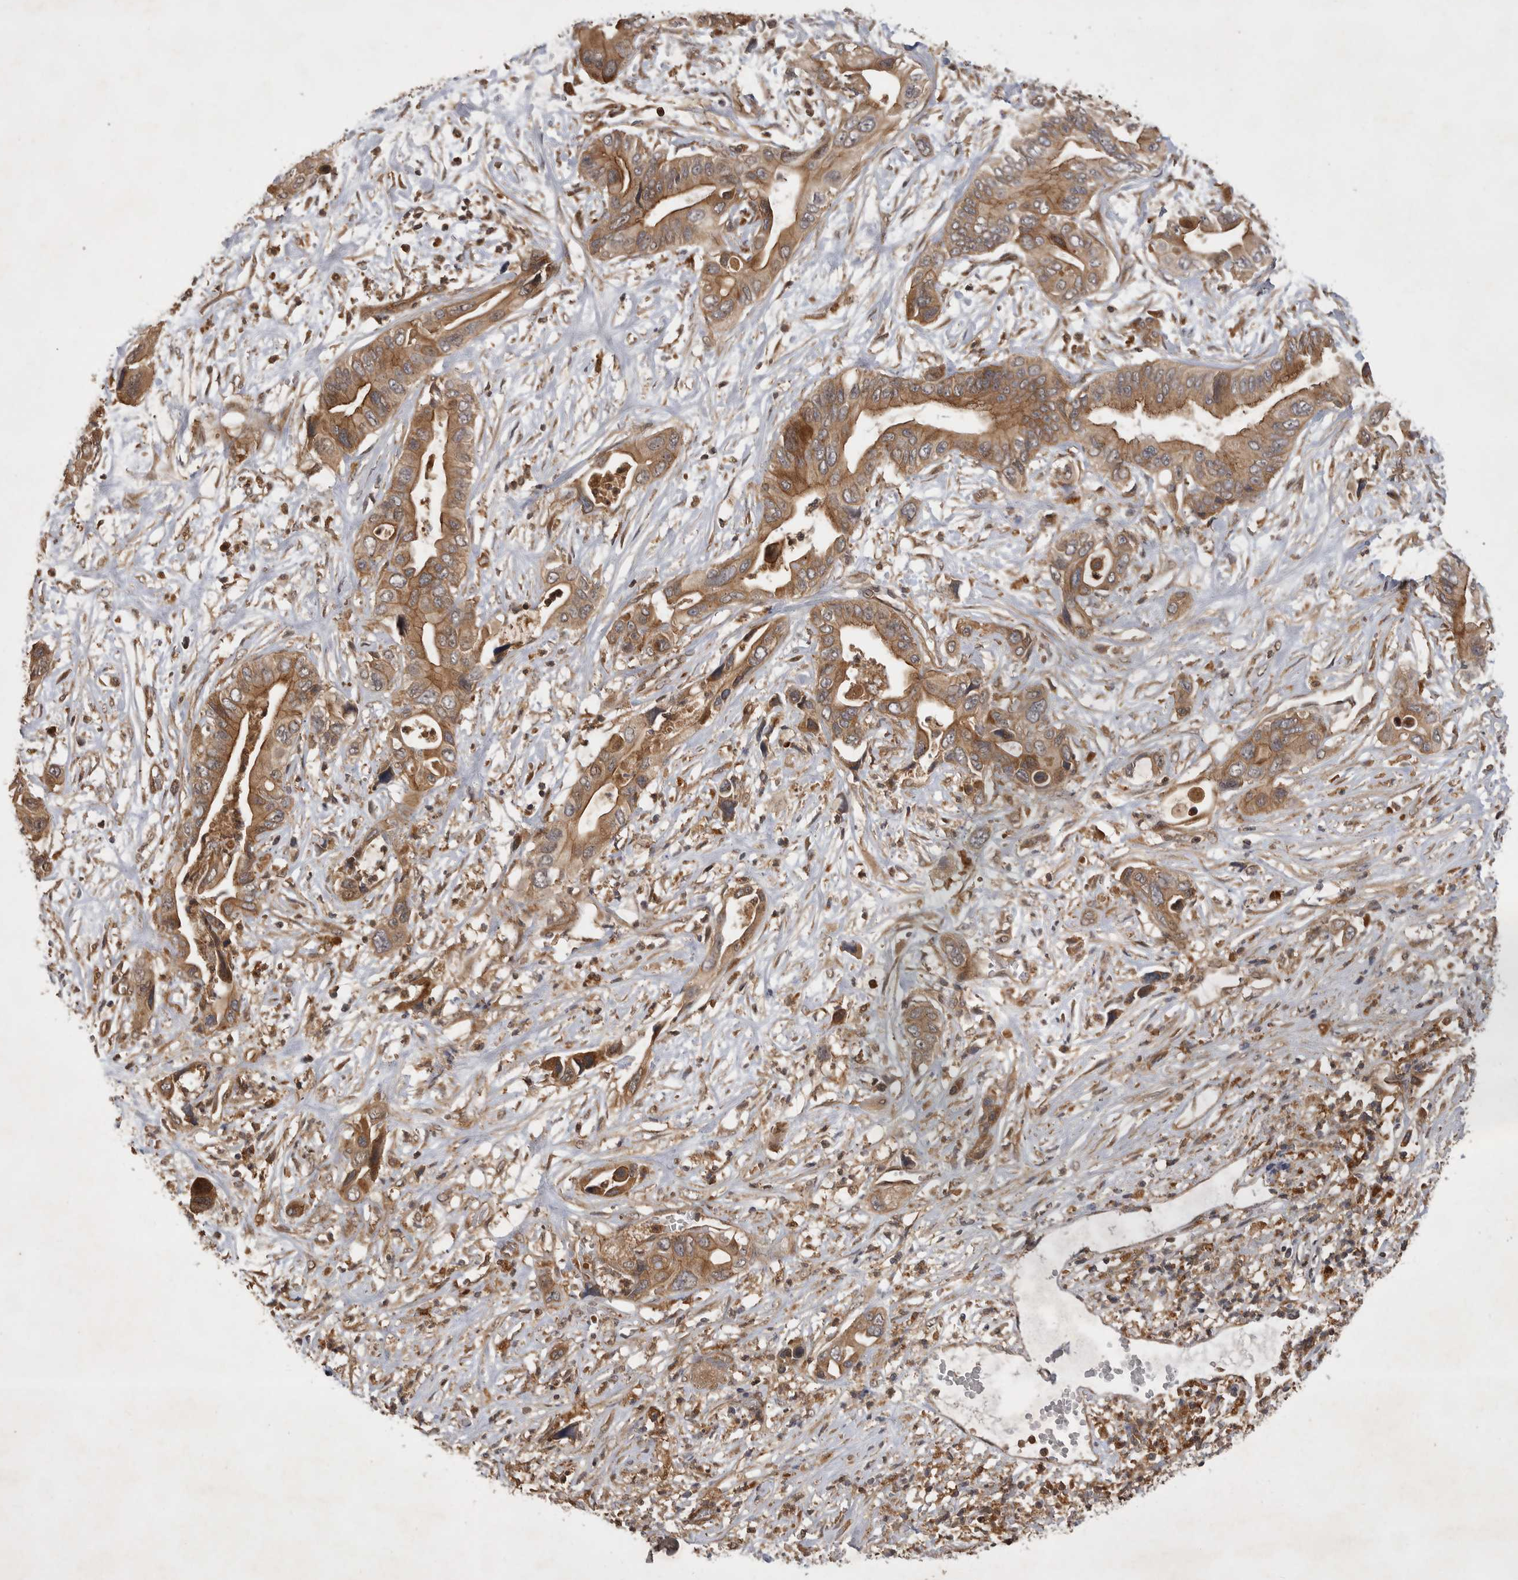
{"staining": {"intensity": "moderate", "quantity": ">75%", "location": "cytoplasmic/membranous"}, "tissue": "pancreatic cancer", "cell_type": "Tumor cells", "image_type": "cancer", "snomed": [{"axis": "morphology", "description": "Adenocarcinoma, NOS"}, {"axis": "topography", "description": "Pancreas"}], "caption": "This photomicrograph exhibits immunohistochemistry staining of pancreatic cancer, with medium moderate cytoplasmic/membranous expression in about >75% of tumor cells.", "gene": "ZNF232", "patient": {"sex": "male", "age": 66}}